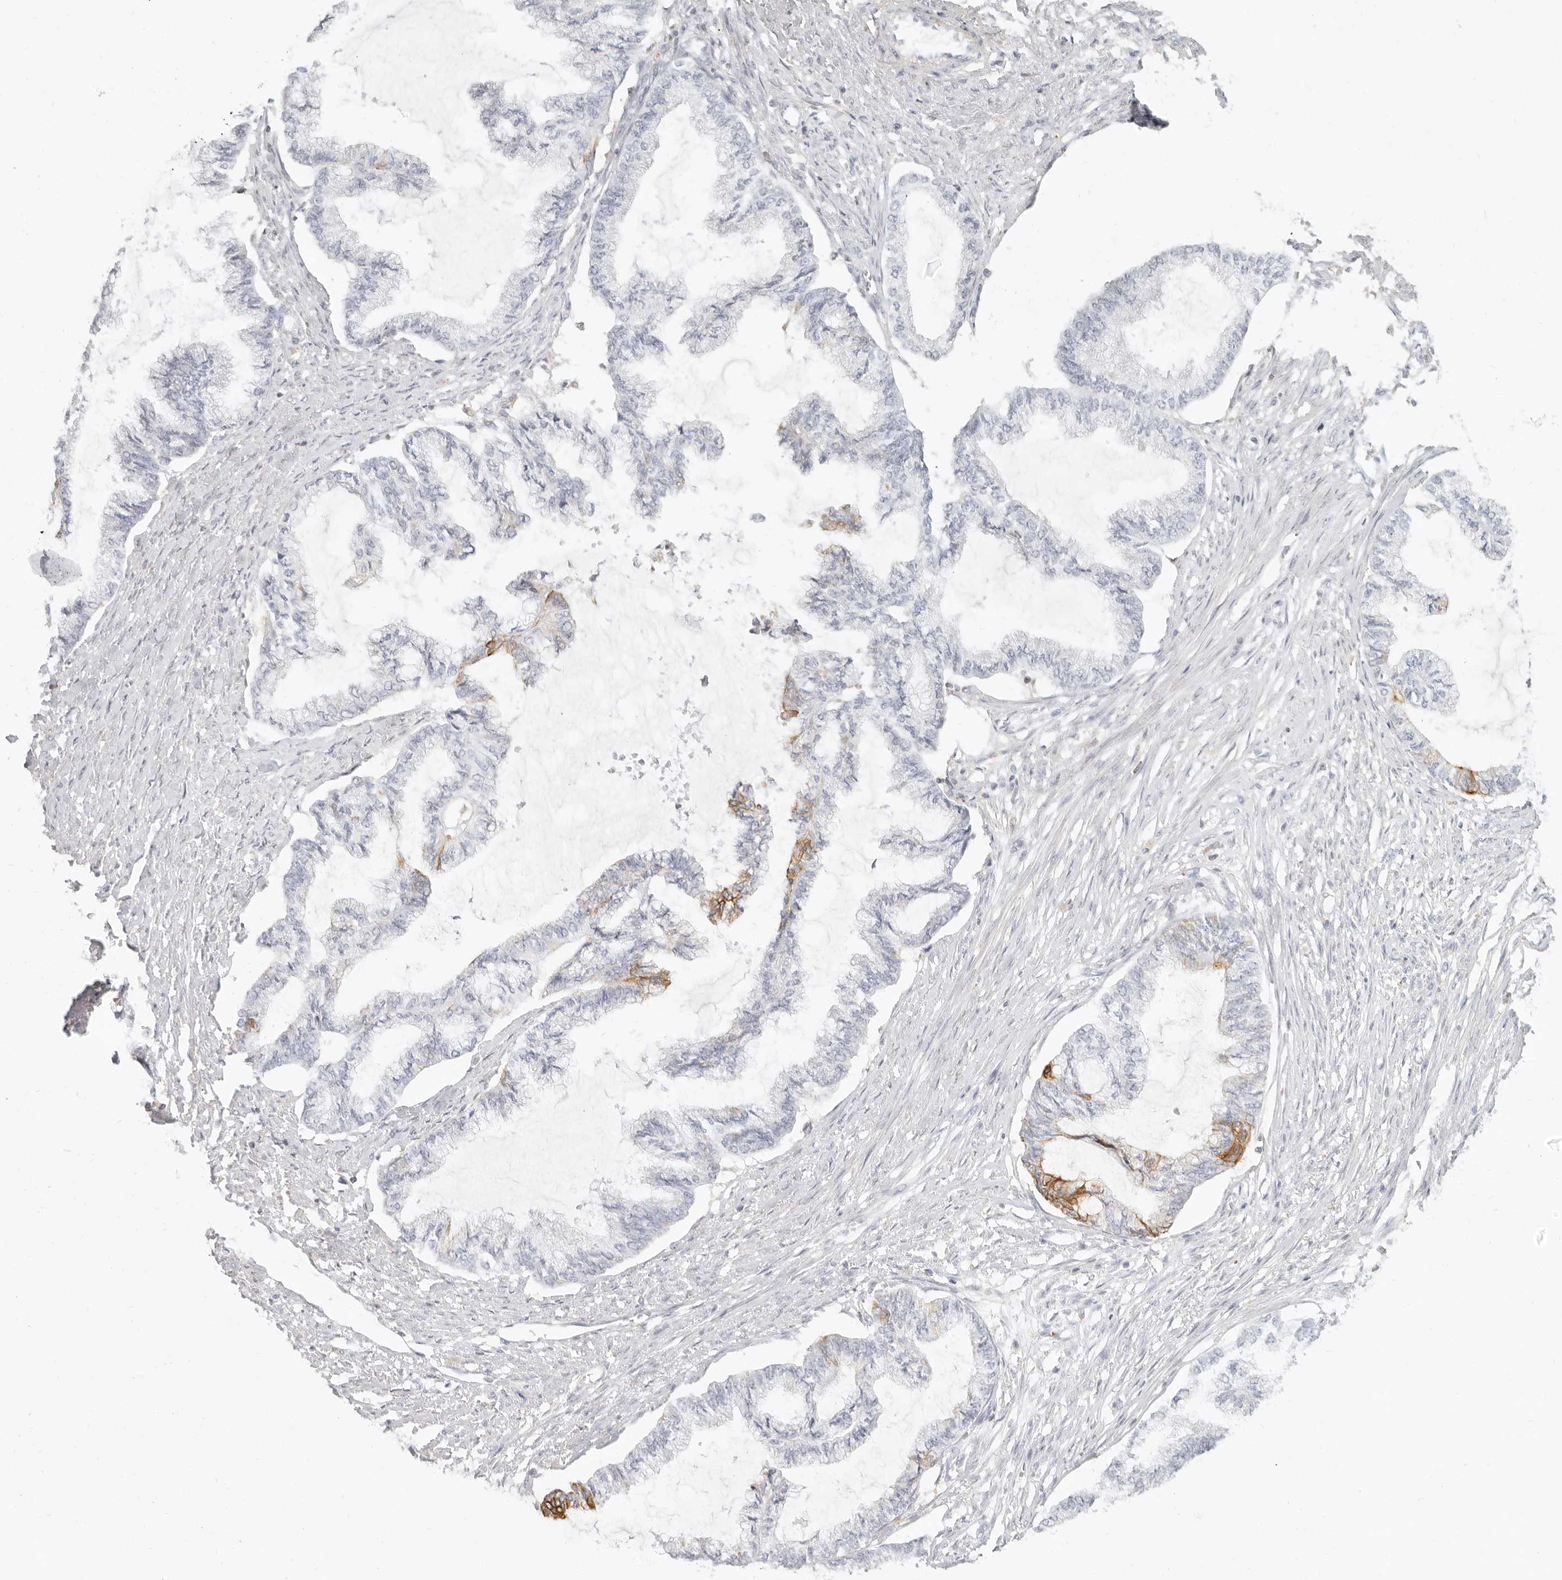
{"staining": {"intensity": "weak", "quantity": "<25%", "location": "cytoplasmic/membranous"}, "tissue": "endometrial cancer", "cell_type": "Tumor cells", "image_type": "cancer", "snomed": [{"axis": "morphology", "description": "Adenocarcinoma, NOS"}, {"axis": "topography", "description": "Endometrium"}], "caption": "There is no significant expression in tumor cells of endometrial adenocarcinoma.", "gene": "NIBAN1", "patient": {"sex": "female", "age": 86}}